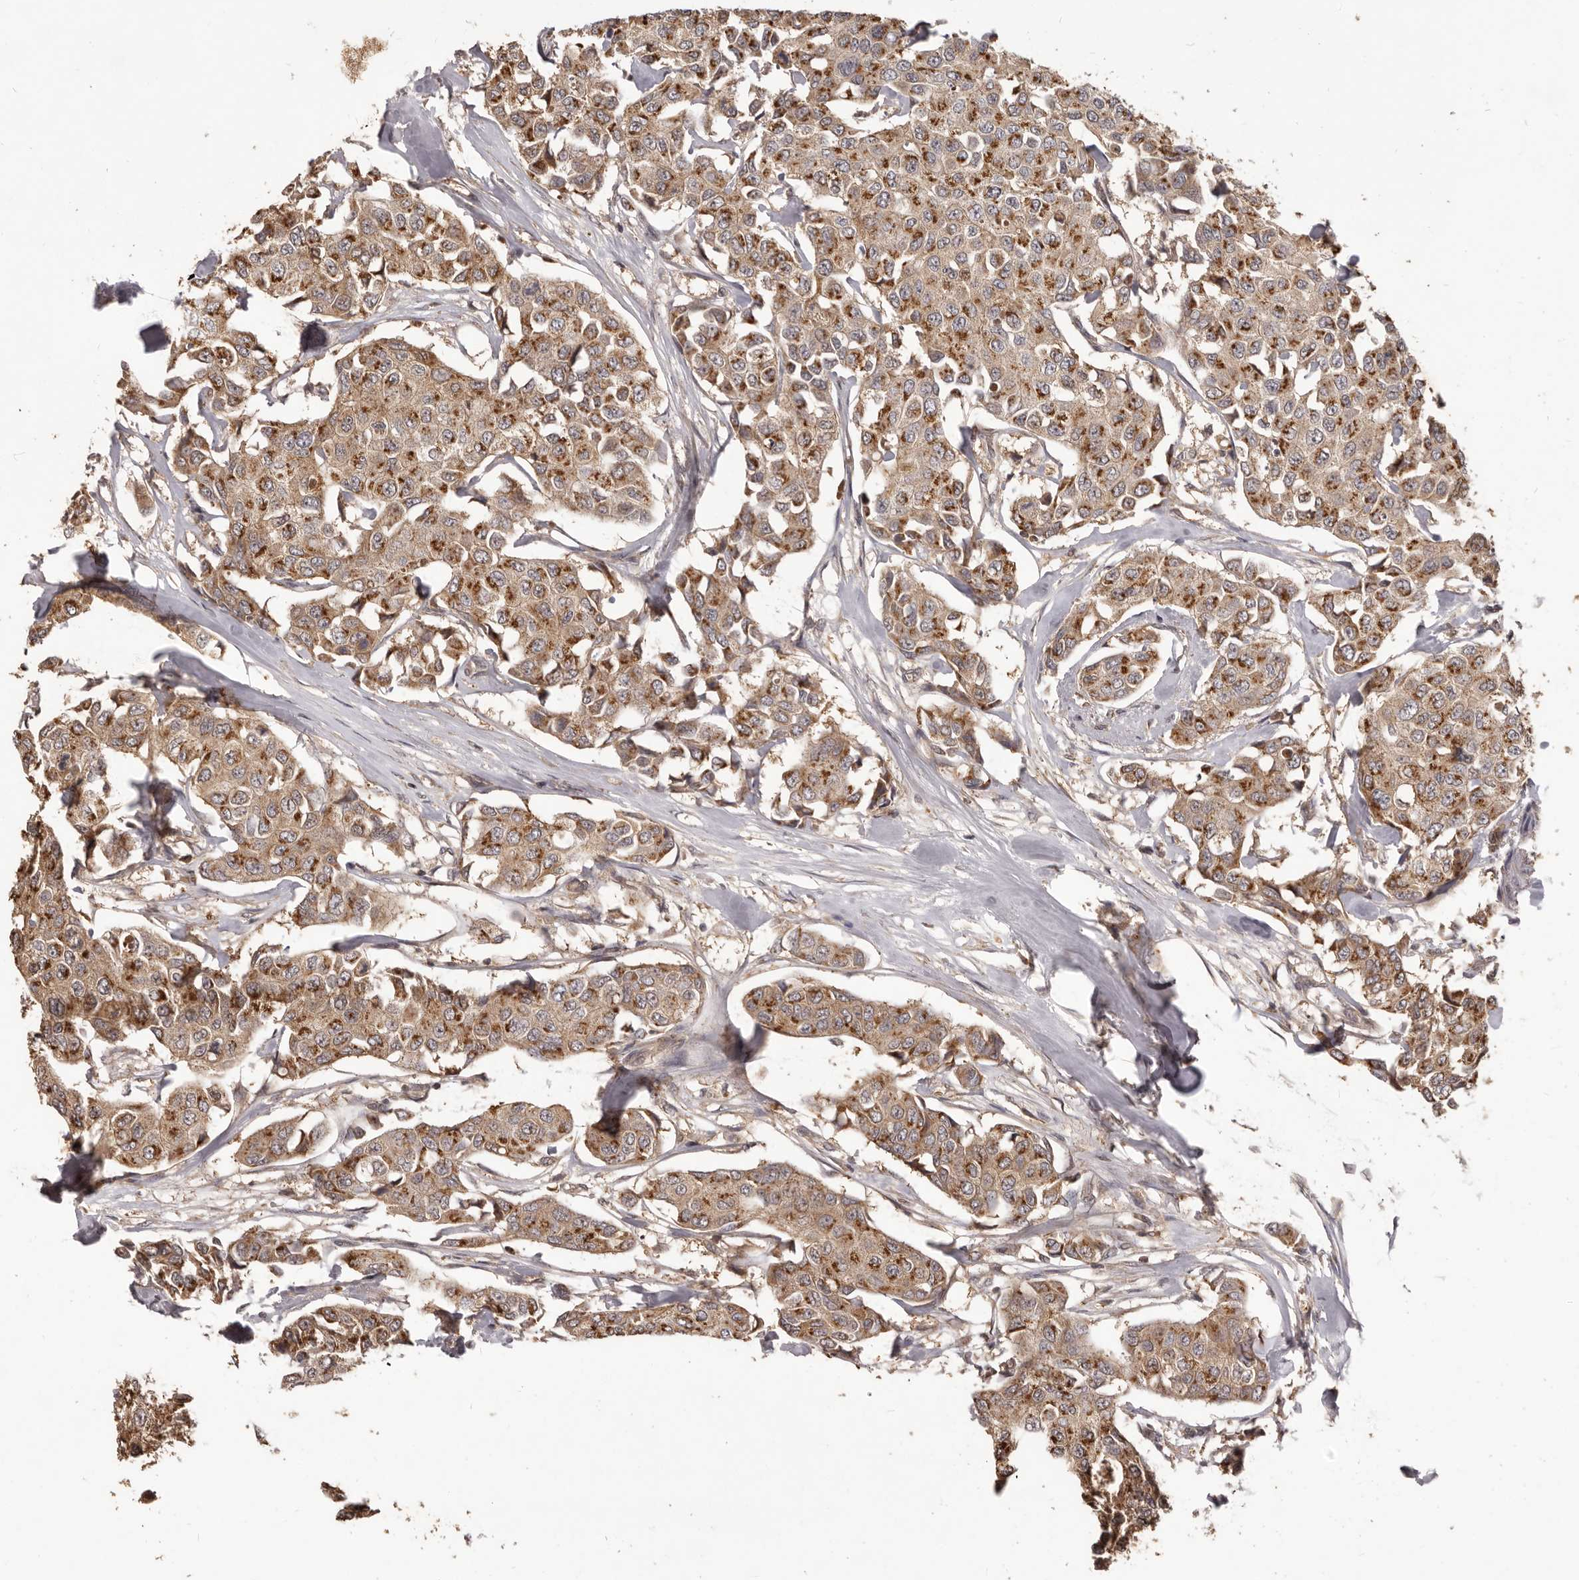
{"staining": {"intensity": "strong", "quantity": ">75%", "location": "cytoplasmic/membranous"}, "tissue": "breast cancer", "cell_type": "Tumor cells", "image_type": "cancer", "snomed": [{"axis": "morphology", "description": "Duct carcinoma"}, {"axis": "topography", "description": "Breast"}], "caption": "This photomicrograph reveals immunohistochemistry staining of breast cancer, with high strong cytoplasmic/membranous staining in about >75% of tumor cells.", "gene": "MTO1", "patient": {"sex": "female", "age": 80}}